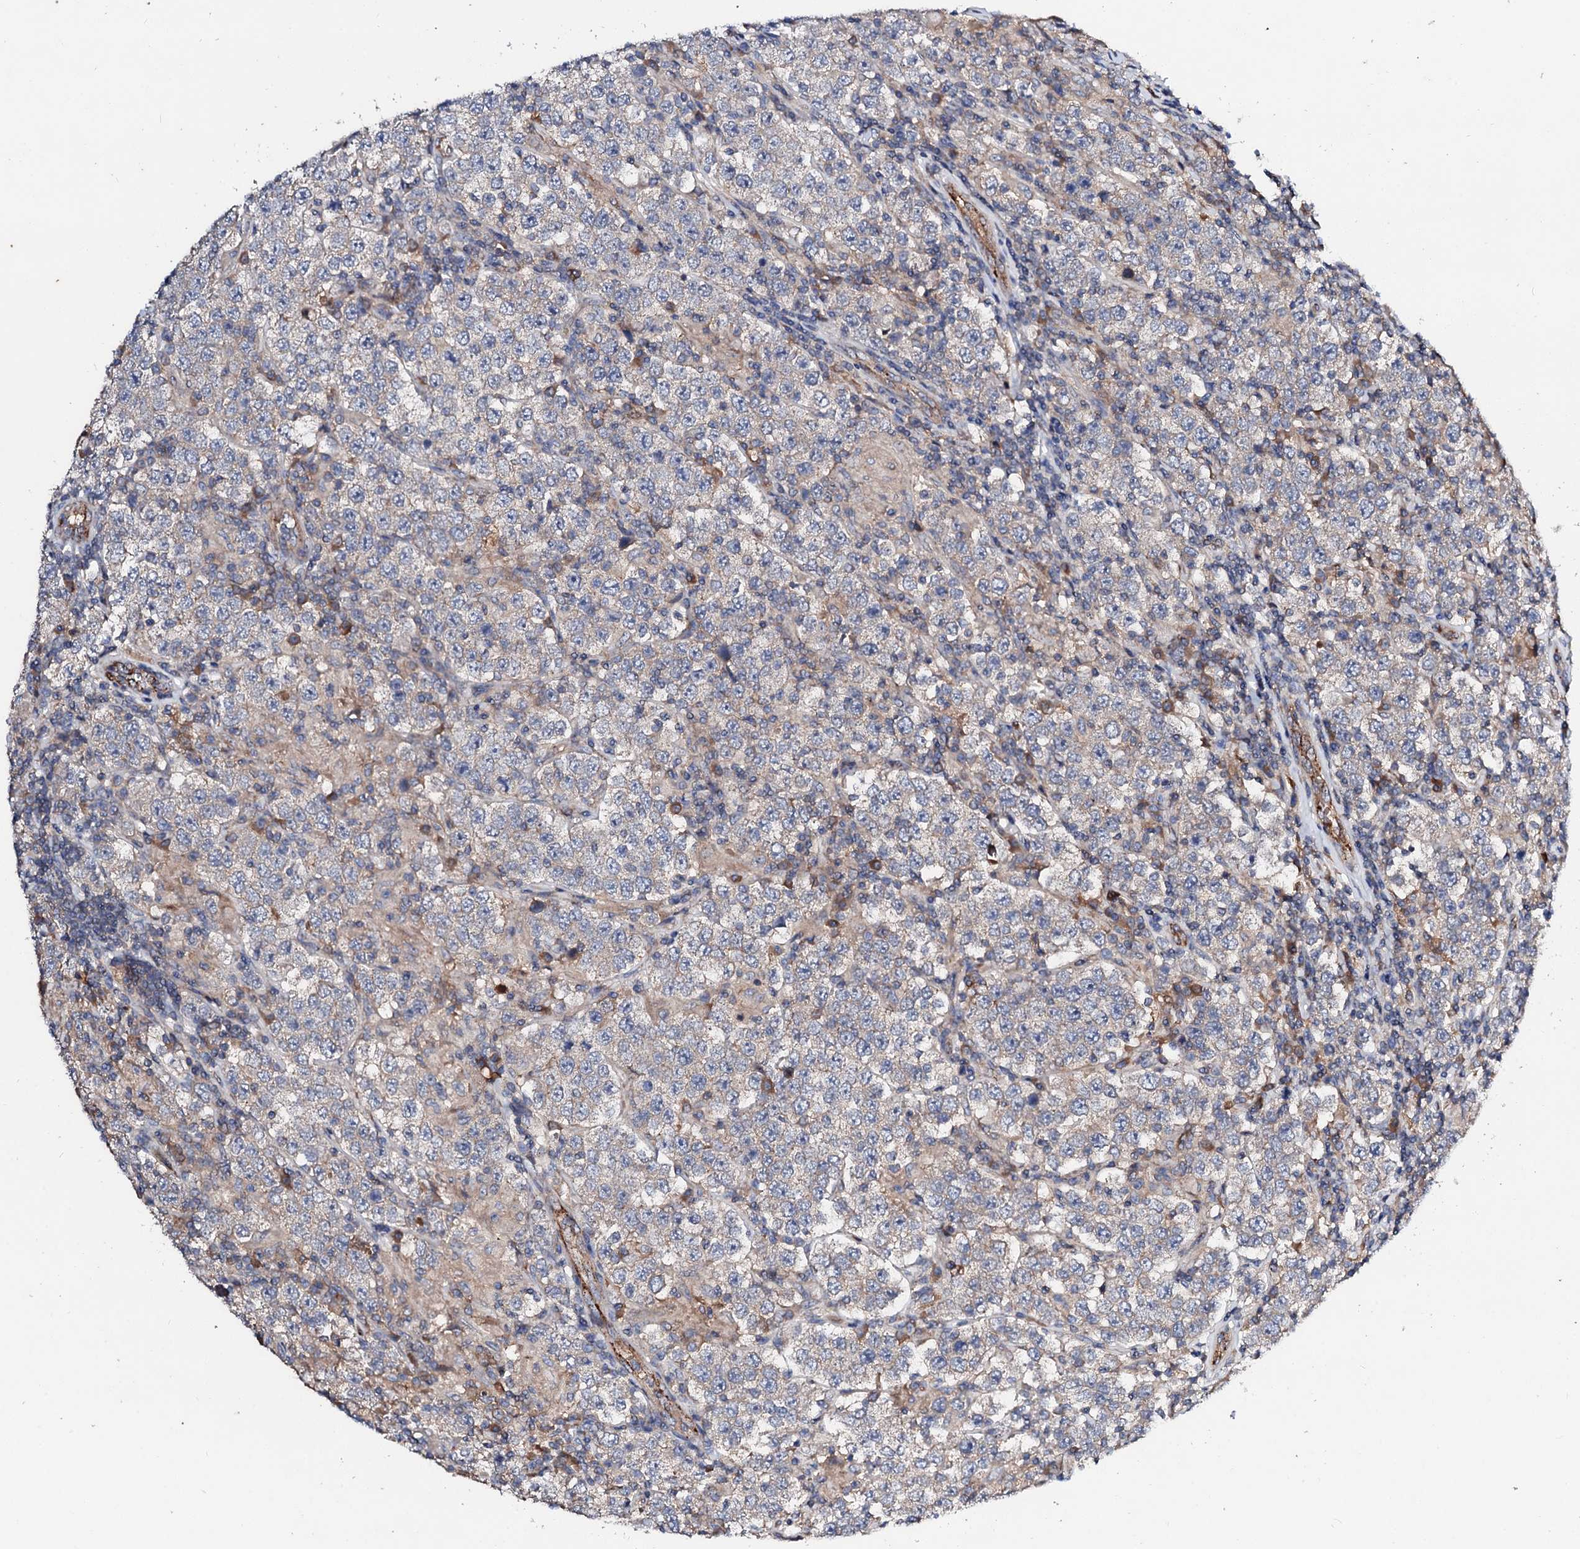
{"staining": {"intensity": "negative", "quantity": "none", "location": "none"}, "tissue": "testis cancer", "cell_type": "Tumor cells", "image_type": "cancer", "snomed": [{"axis": "morphology", "description": "Normal tissue, NOS"}, {"axis": "morphology", "description": "Urothelial carcinoma, High grade"}, {"axis": "morphology", "description": "Seminoma, NOS"}, {"axis": "morphology", "description": "Carcinoma, Embryonal, NOS"}, {"axis": "topography", "description": "Urinary bladder"}, {"axis": "topography", "description": "Testis"}], "caption": "Testis cancer (seminoma) stained for a protein using immunohistochemistry (IHC) reveals no expression tumor cells.", "gene": "FIBIN", "patient": {"sex": "male", "age": 41}}